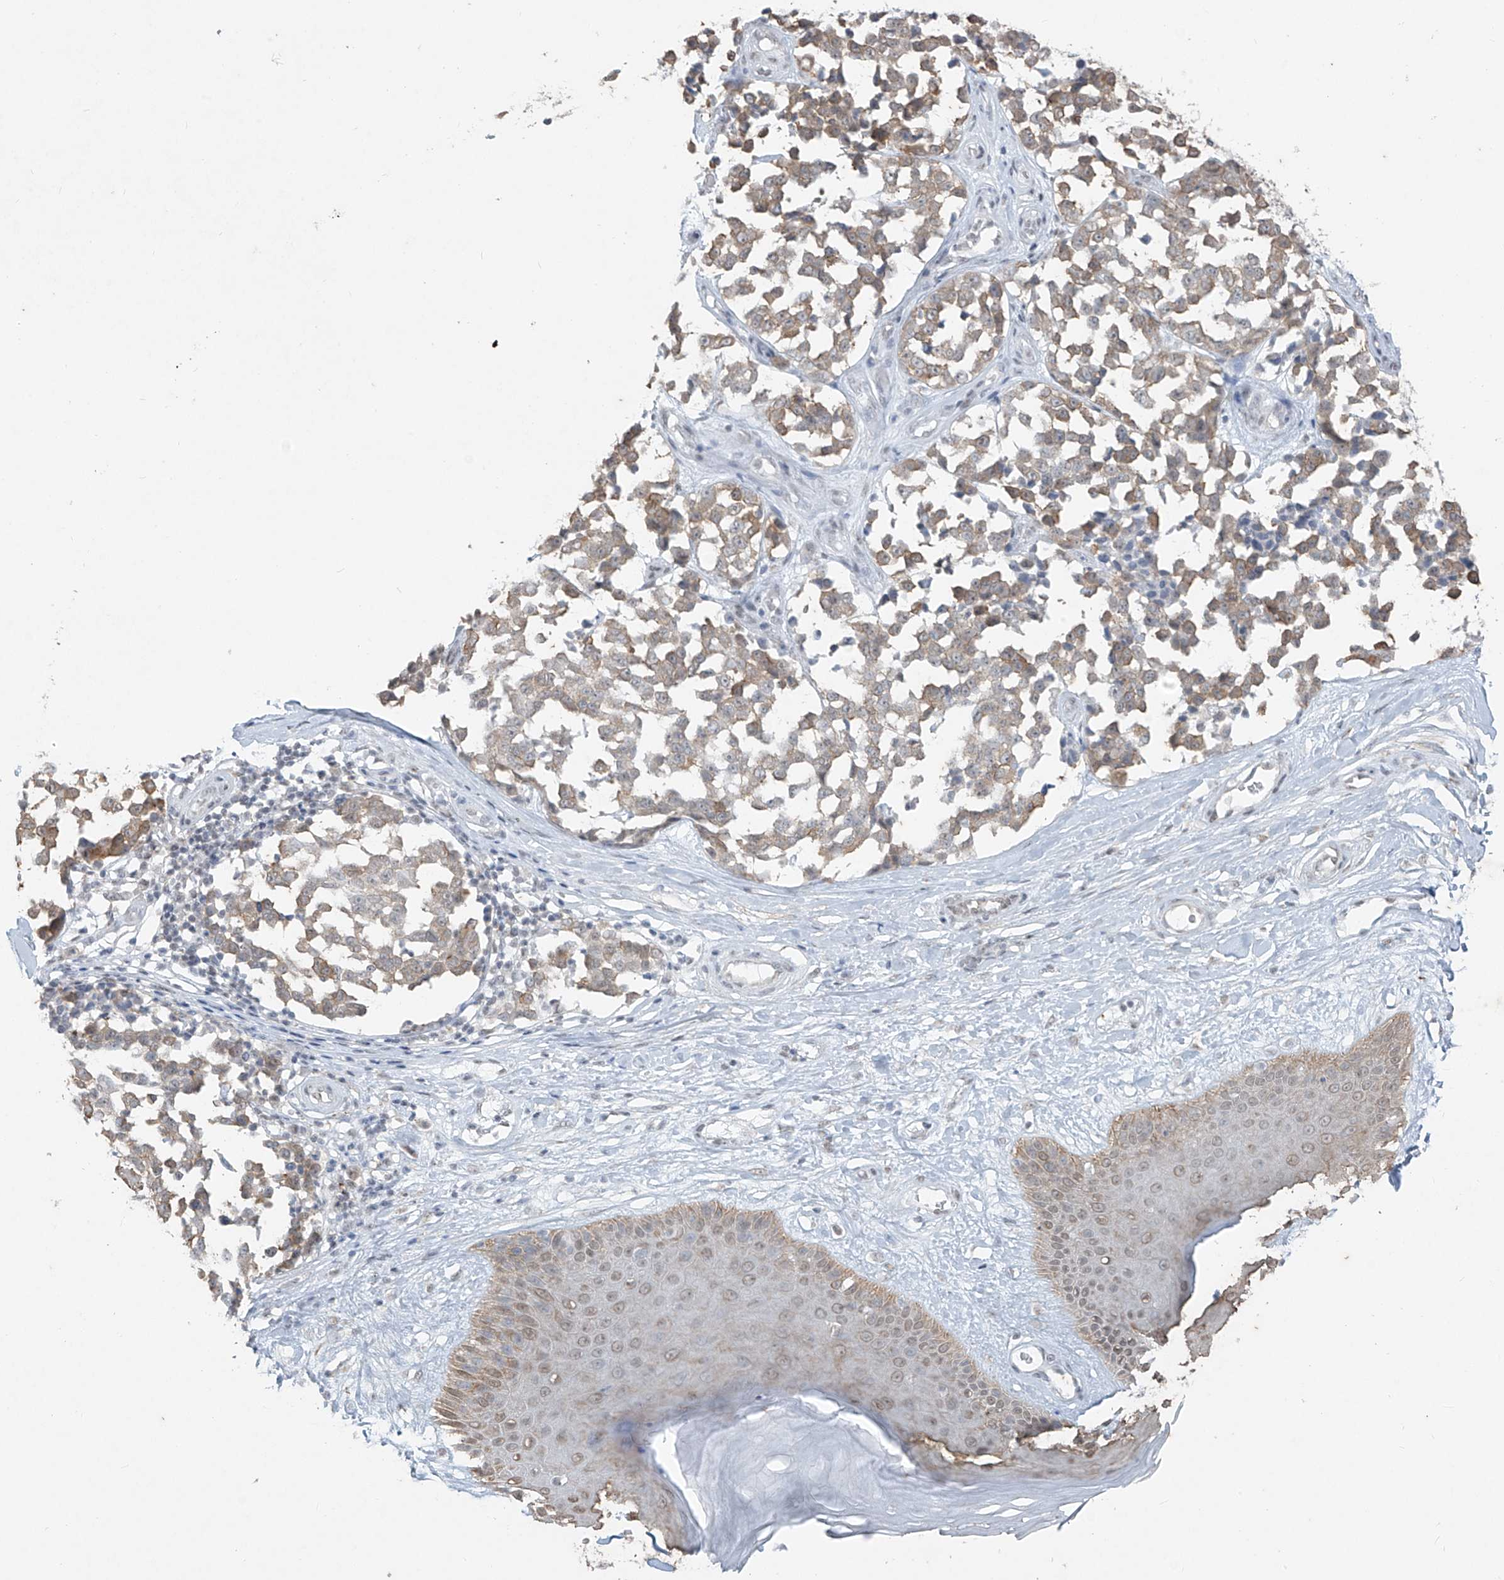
{"staining": {"intensity": "weak", "quantity": "25%-75%", "location": "cytoplasmic/membranous"}, "tissue": "melanoma", "cell_type": "Tumor cells", "image_type": "cancer", "snomed": [{"axis": "morphology", "description": "Malignant melanoma, NOS"}, {"axis": "topography", "description": "Skin"}], "caption": "IHC image of neoplastic tissue: human malignant melanoma stained using immunohistochemistry shows low levels of weak protein expression localized specifically in the cytoplasmic/membranous of tumor cells, appearing as a cytoplasmic/membranous brown color.", "gene": "TFEC", "patient": {"sex": "female", "age": 64}}